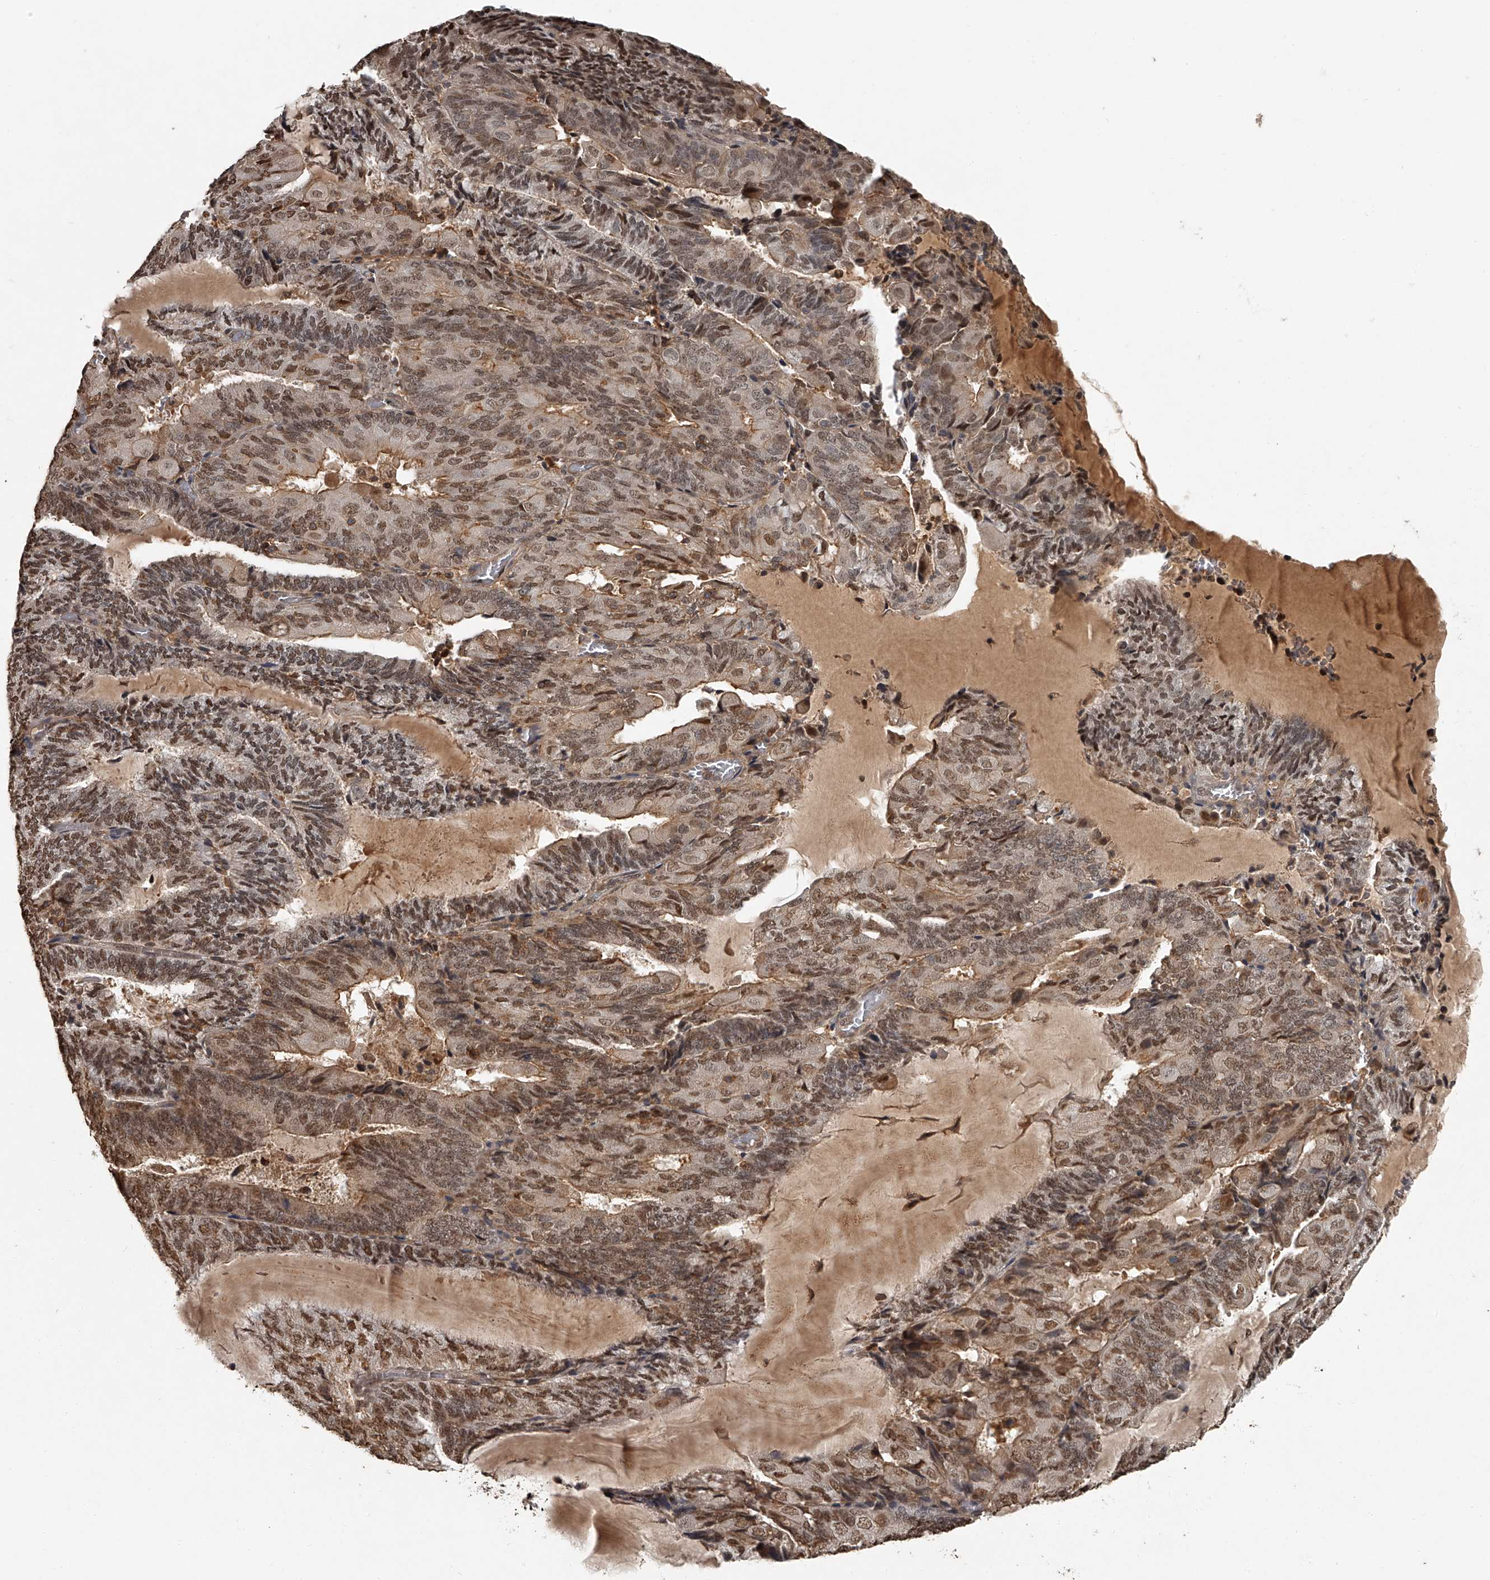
{"staining": {"intensity": "moderate", "quantity": ">75%", "location": "nuclear"}, "tissue": "endometrial cancer", "cell_type": "Tumor cells", "image_type": "cancer", "snomed": [{"axis": "morphology", "description": "Adenocarcinoma, NOS"}, {"axis": "topography", "description": "Endometrium"}], "caption": "An immunohistochemistry micrograph of tumor tissue is shown. Protein staining in brown labels moderate nuclear positivity in endometrial adenocarcinoma within tumor cells.", "gene": "PLEKHG1", "patient": {"sex": "female", "age": 81}}